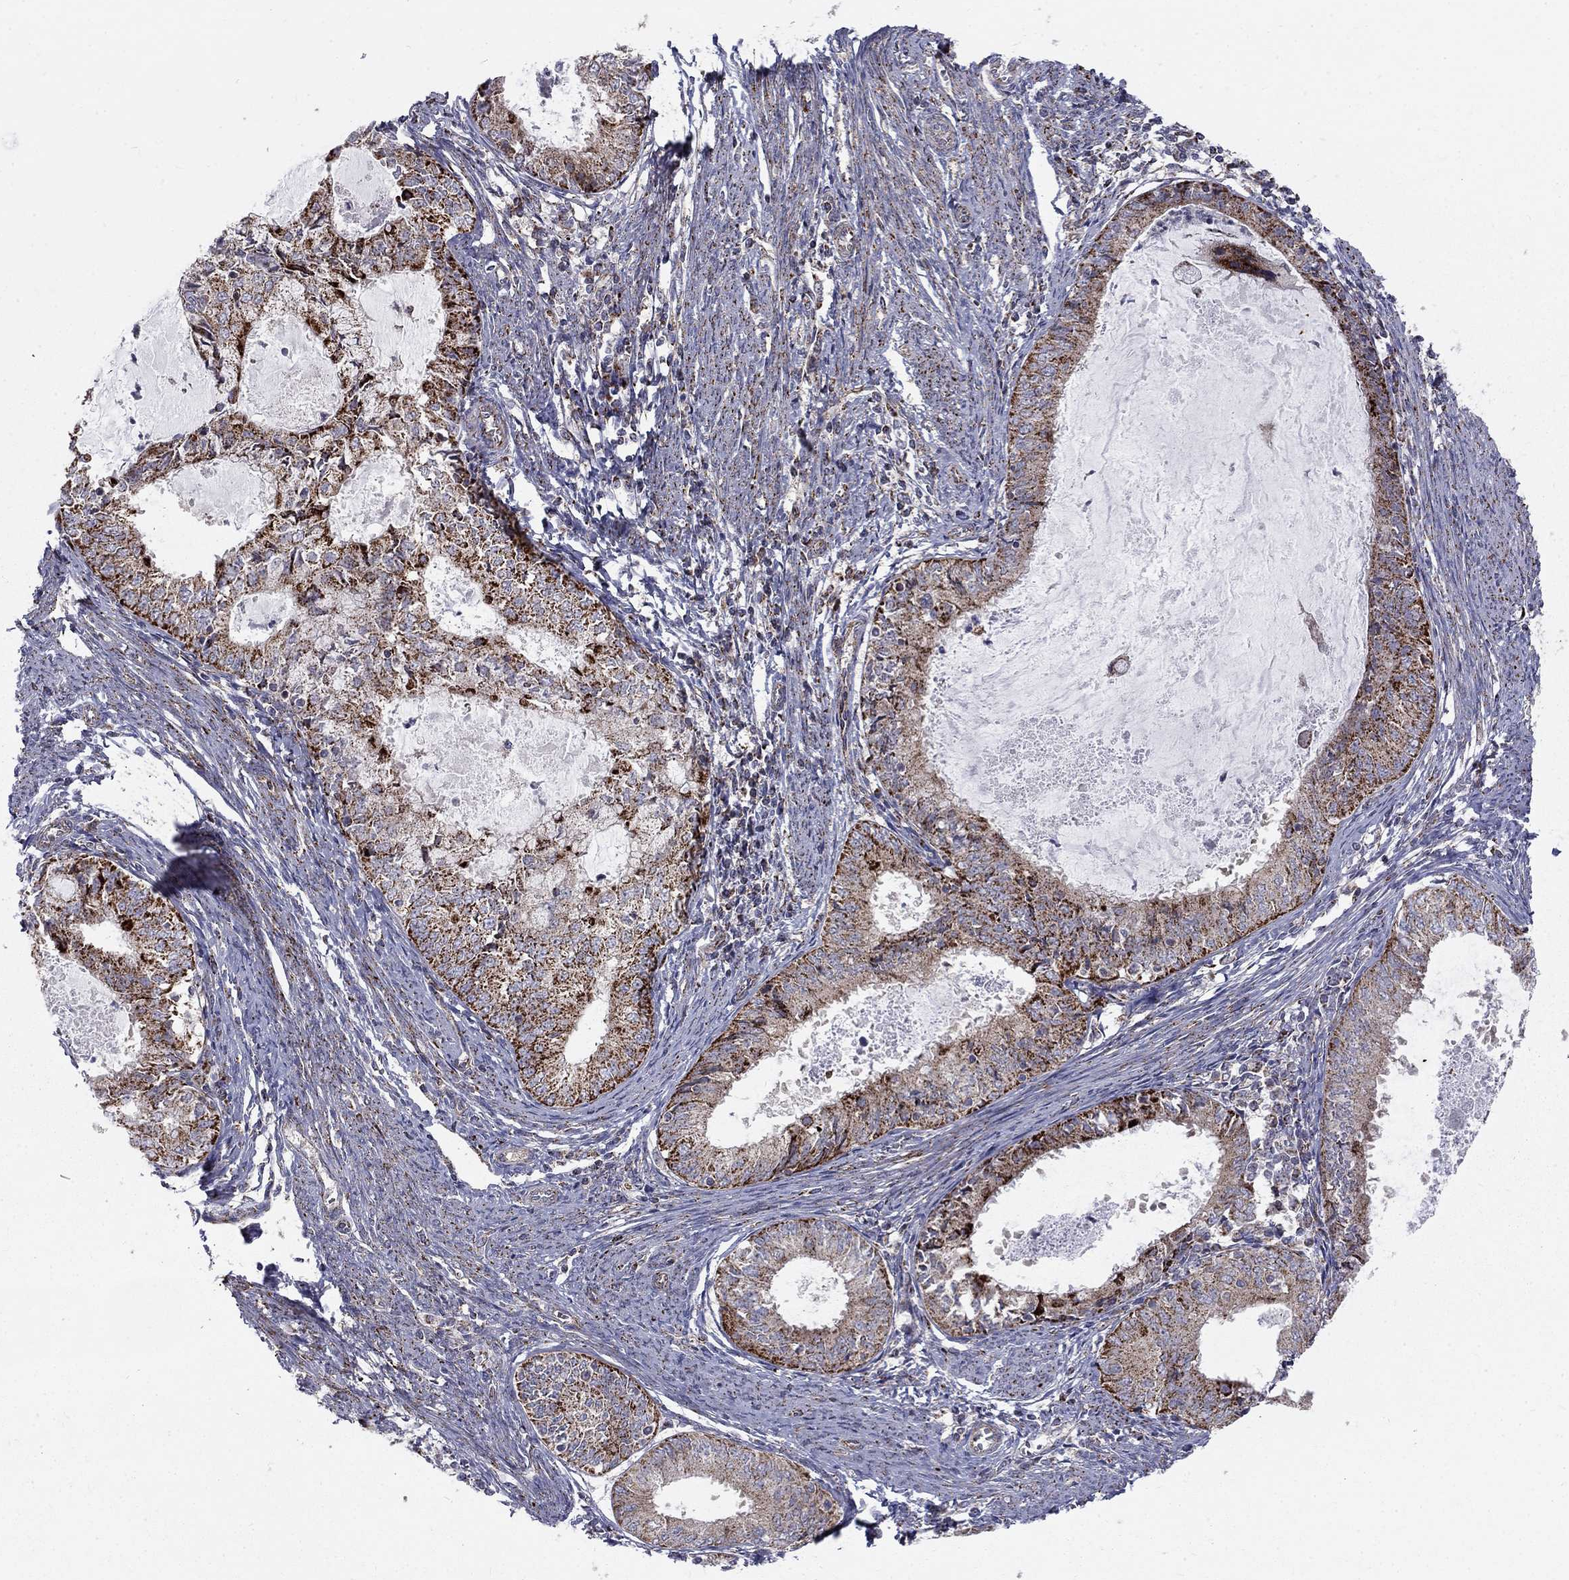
{"staining": {"intensity": "strong", "quantity": "25%-75%", "location": "cytoplasmic/membranous"}, "tissue": "endometrial cancer", "cell_type": "Tumor cells", "image_type": "cancer", "snomed": [{"axis": "morphology", "description": "Adenocarcinoma, NOS"}, {"axis": "topography", "description": "Endometrium"}], "caption": "Human endometrial cancer (adenocarcinoma) stained with a protein marker displays strong staining in tumor cells.", "gene": "ALDH1B1", "patient": {"sex": "female", "age": 57}}